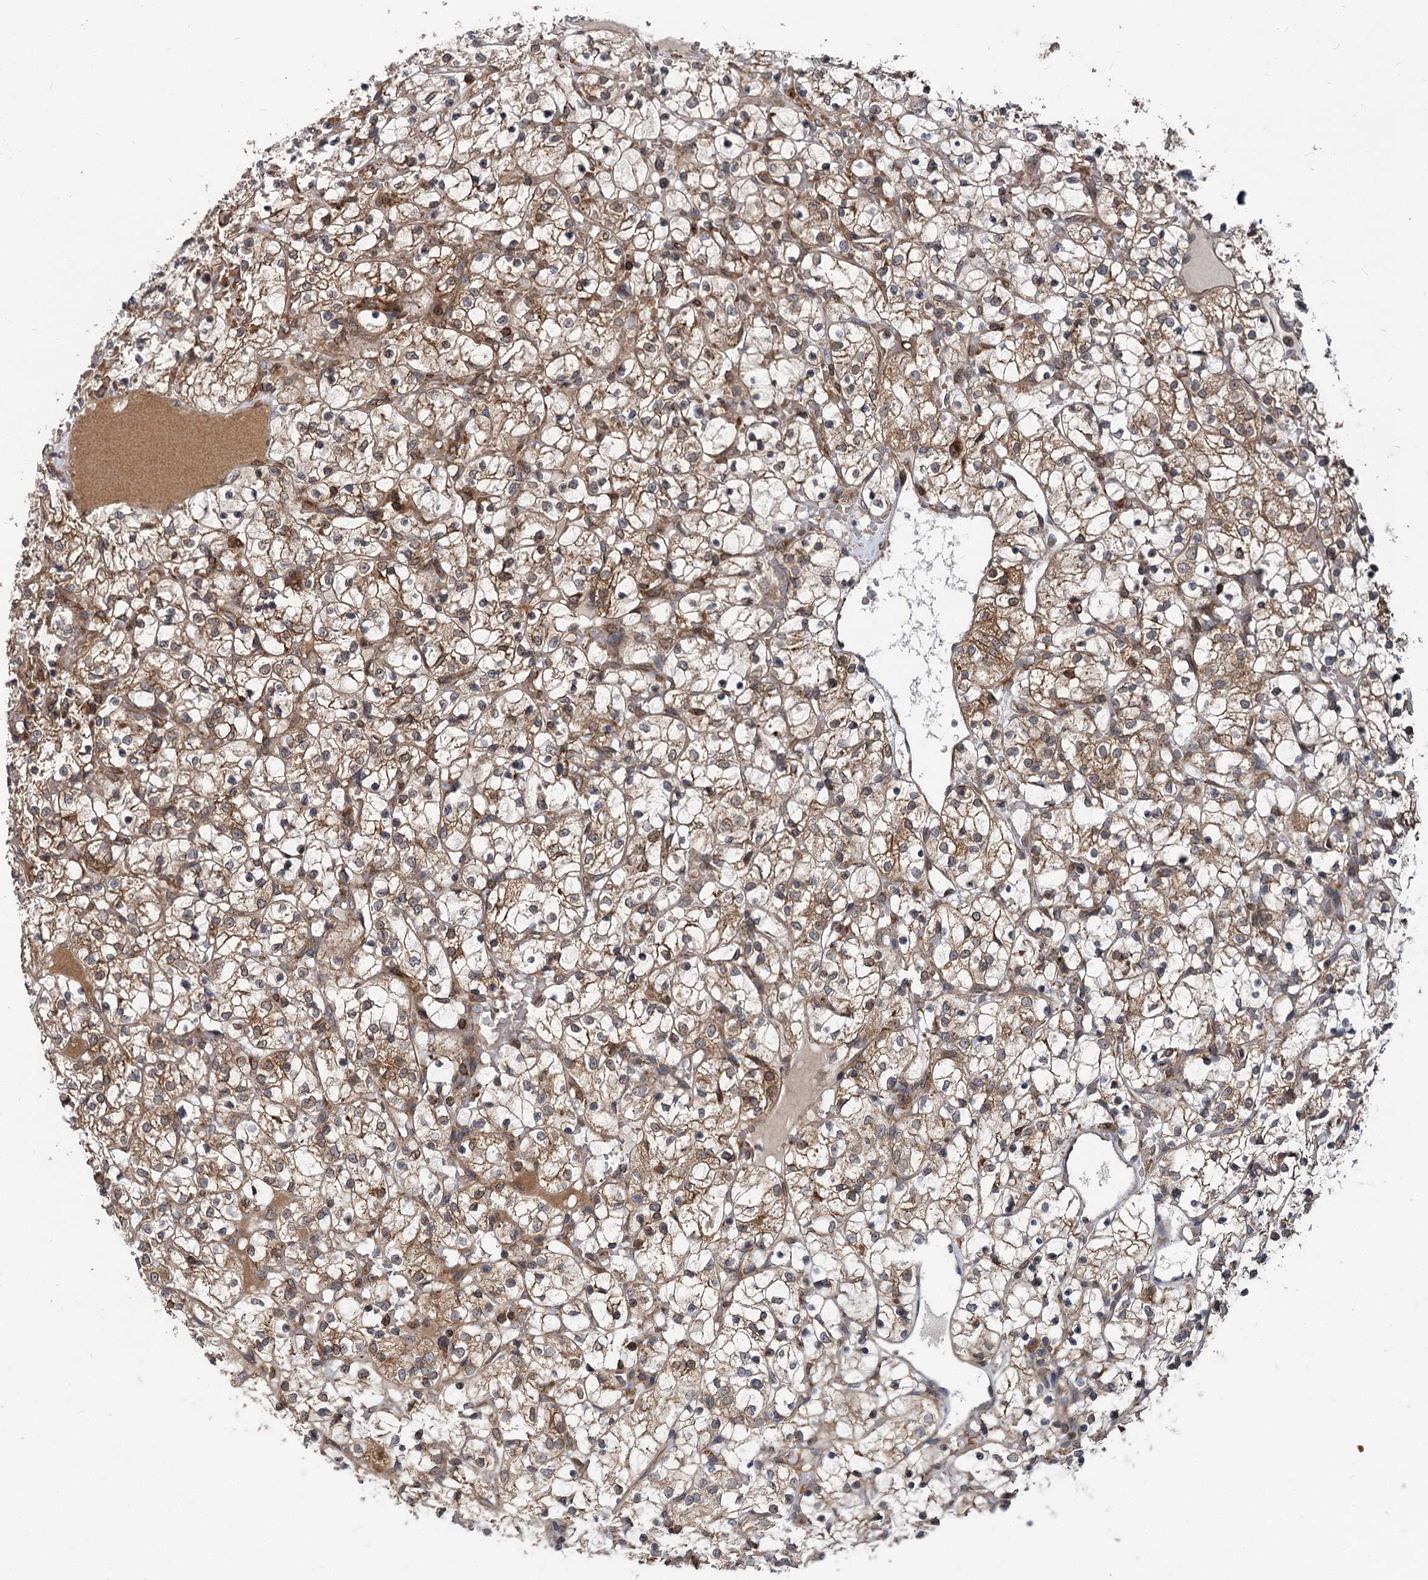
{"staining": {"intensity": "moderate", "quantity": ">75%", "location": "cytoplasmic/membranous"}, "tissue": "renal cancer", "cell_type": "Tumor cells", "image_type": "cancer", "snomed": [{"axis": "morphology", "description": "Adenocarcinoma, NOS"}, {"axis": "topography", "description": "Kidney"}], "caption": "Human renal cancer stained with a protein marker exhibits moderate staining in tumor cells.", "gene": "STIM1", "patient": {"sex": "female", "age": 69}}